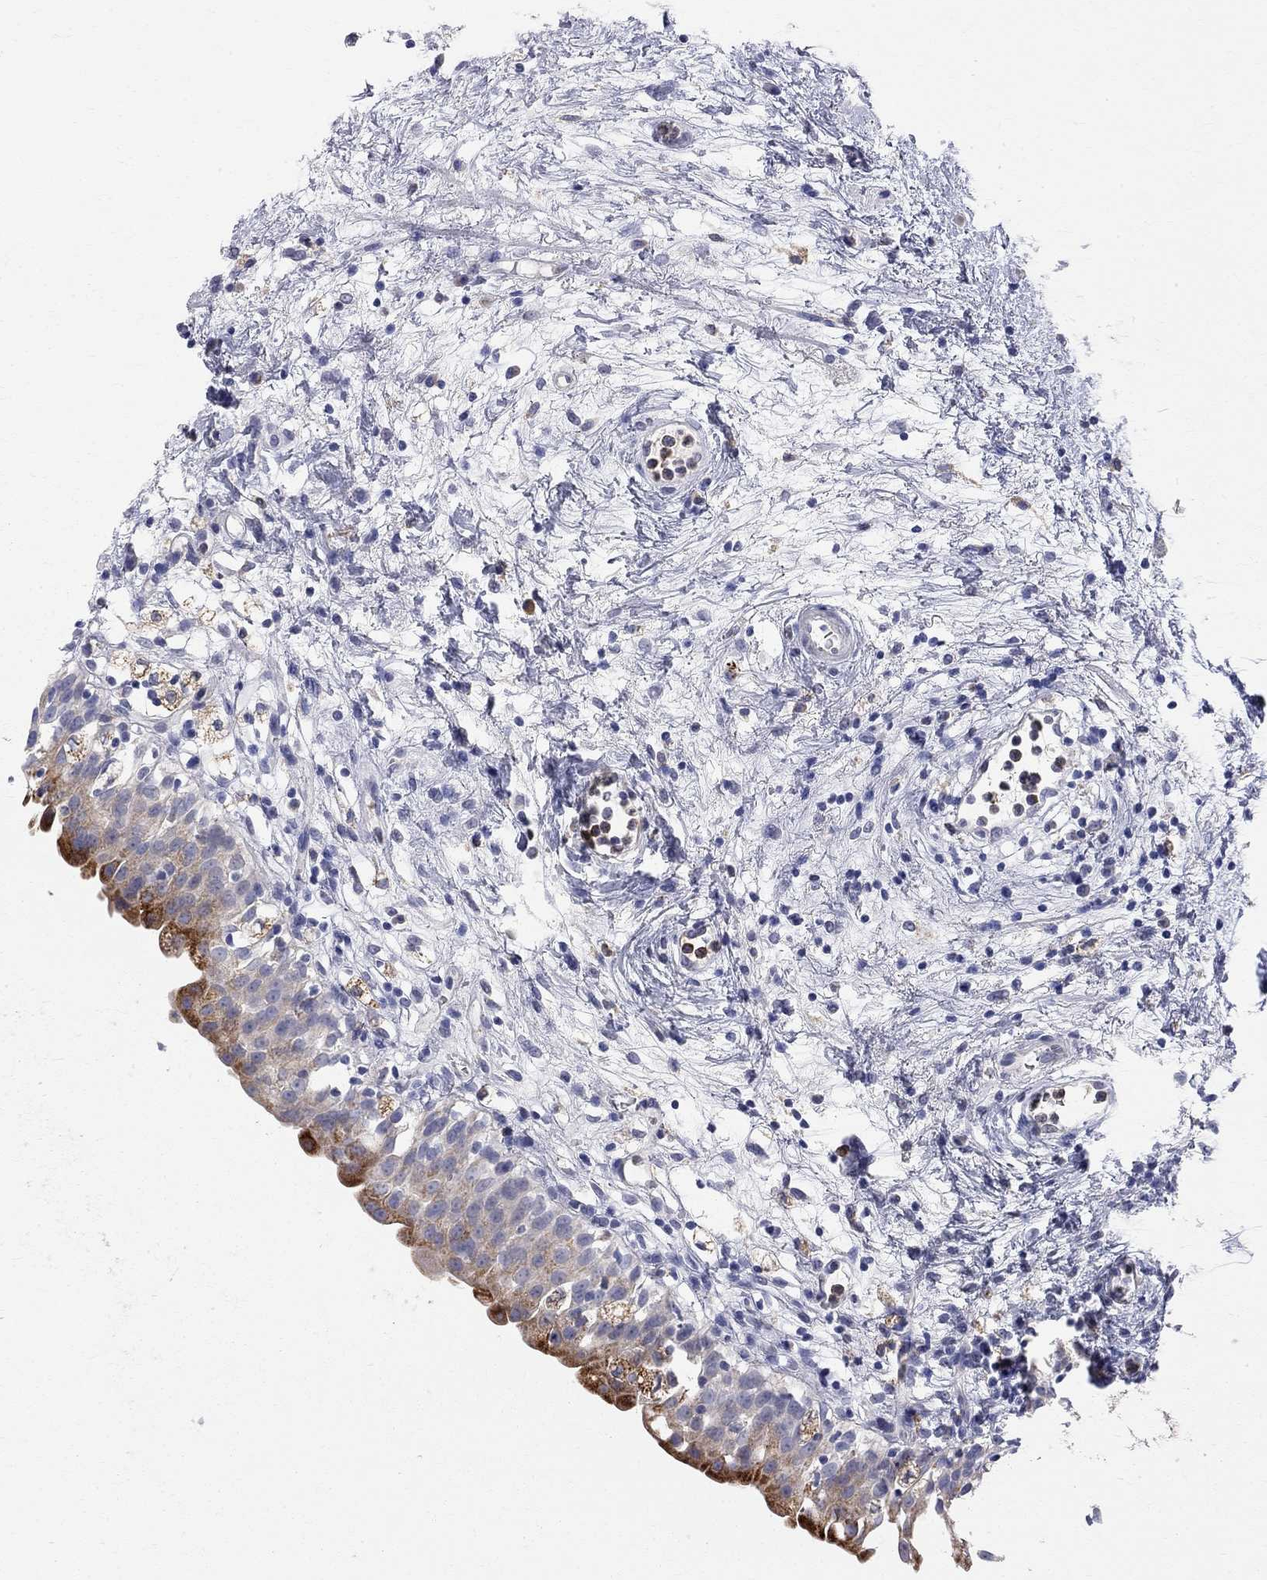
{"staining": {"intensity": "strong", "quantity": "<25%", "location": "cytoplasmic/membranous"}, "tissue": "urinary bladder", "cell_type": "Urothelial cells", "image_type": "normal", "snomed": [{"axis": "morphology", "description": "Normal tissue, NOS"}, {"axis": "topography", "description": "Urinary bladder"}], "caption": "A brown stain labels strong cytoplasmic/membranous expression of a protein in urothelial cells of benign human urinary bladder. (Stains: DAB (3,3'-diaminobenzidine) in brown, nuclei in blue, Microscopy: brightfield microscopy at high magnification).", "gene": "ACSL1", "patient": {"sex": "male", "age": 76}}